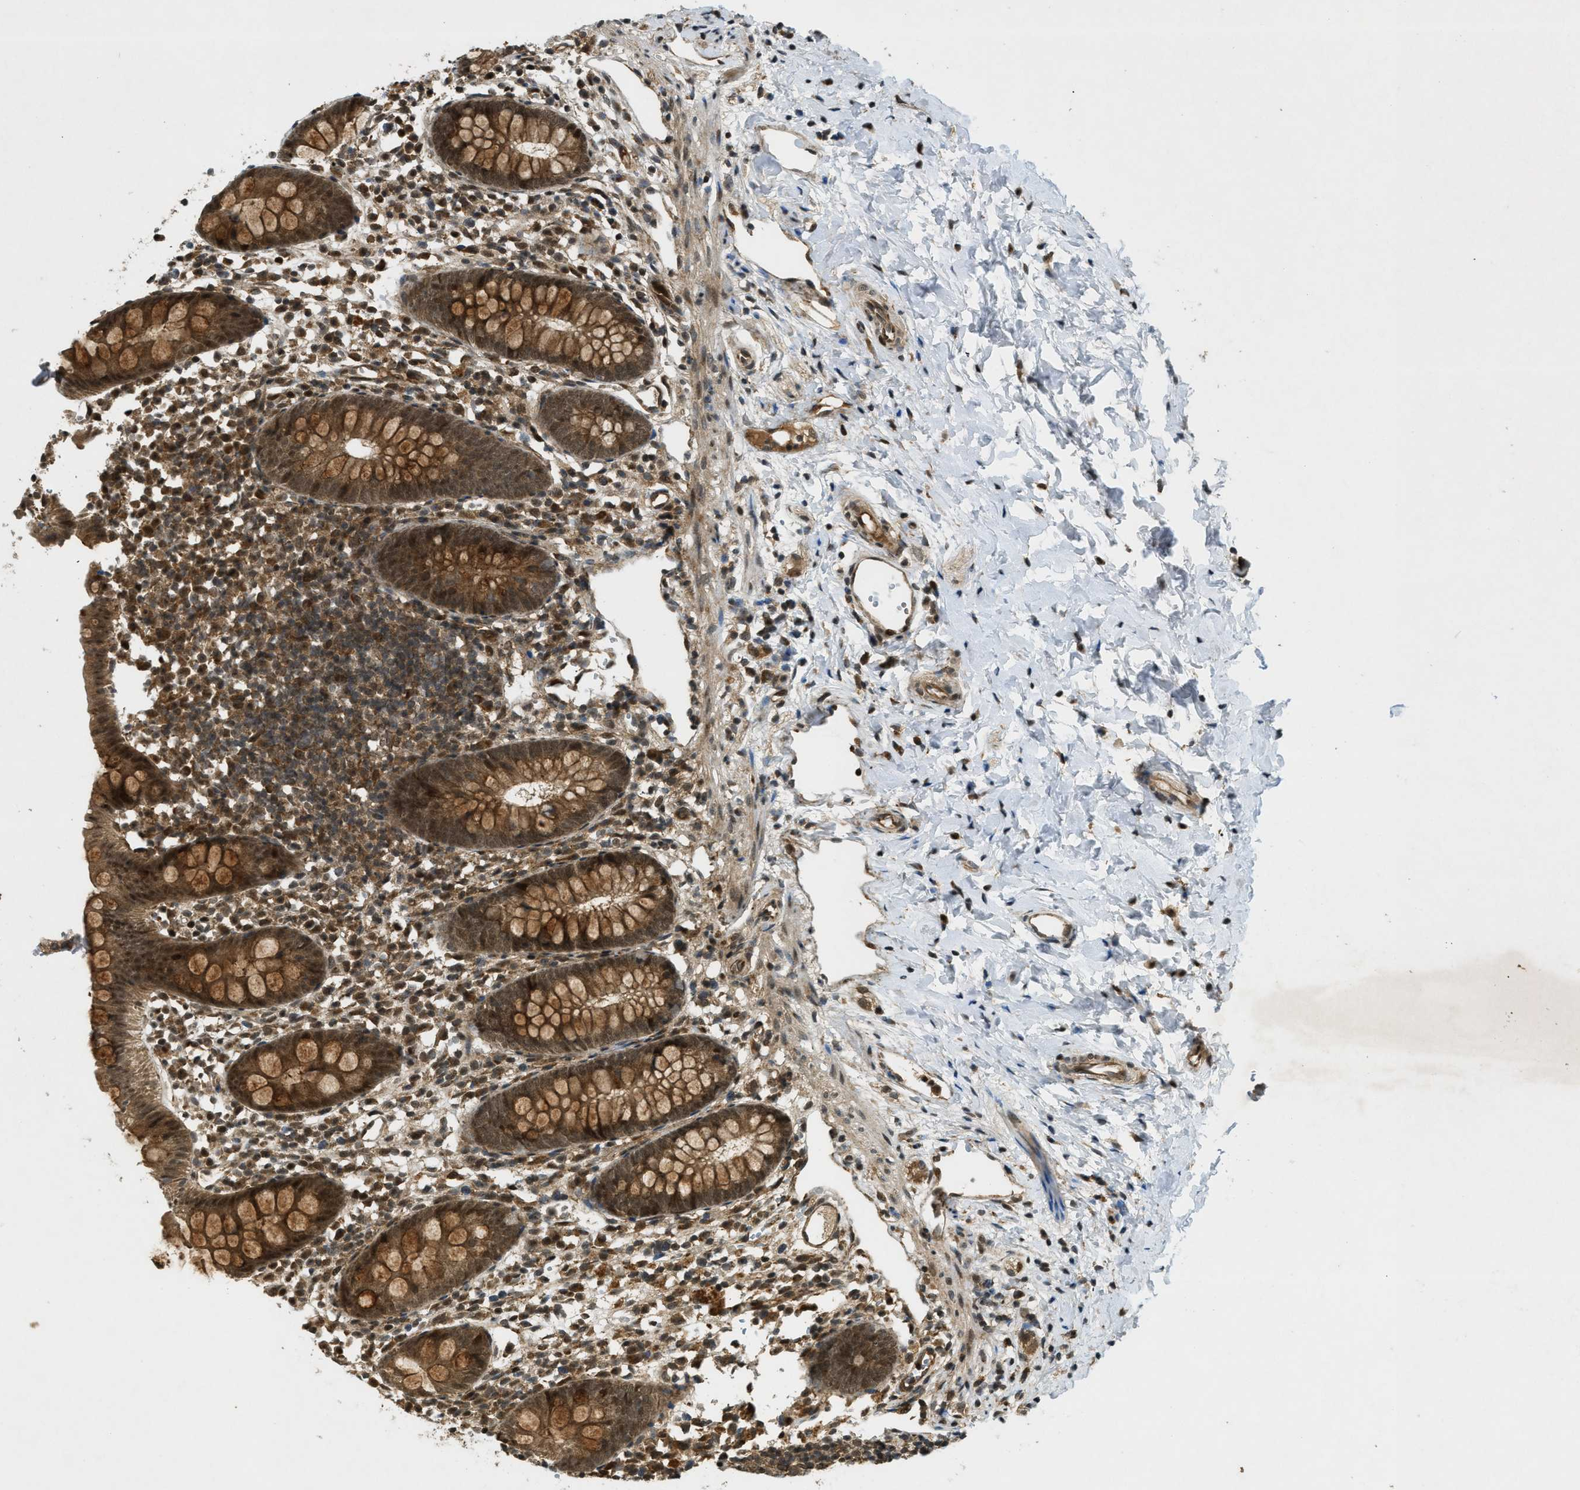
{"staining": {"intensity": "moderate", "quantity": ">75%", "location": "cytoplasmic/membranous,nuclear"}, "tissue": "appendix", "cell_type": "Glandular cells", "image_type": "normal", "snomed": [{"axis": "morphology", "description": "Normal tissue, NOS"}, {"axis": "topography", "description": "Appendix"}], "caption": "High-power microscopy captured an IHC photomicrograph of benign appendix, revealing moderate cytoplasmic/membranous,nuclear positivity in approximately >75% of glandular cells.", "gene": "EIF2AK3", "patient": {"sex": "female", "age": 20}}